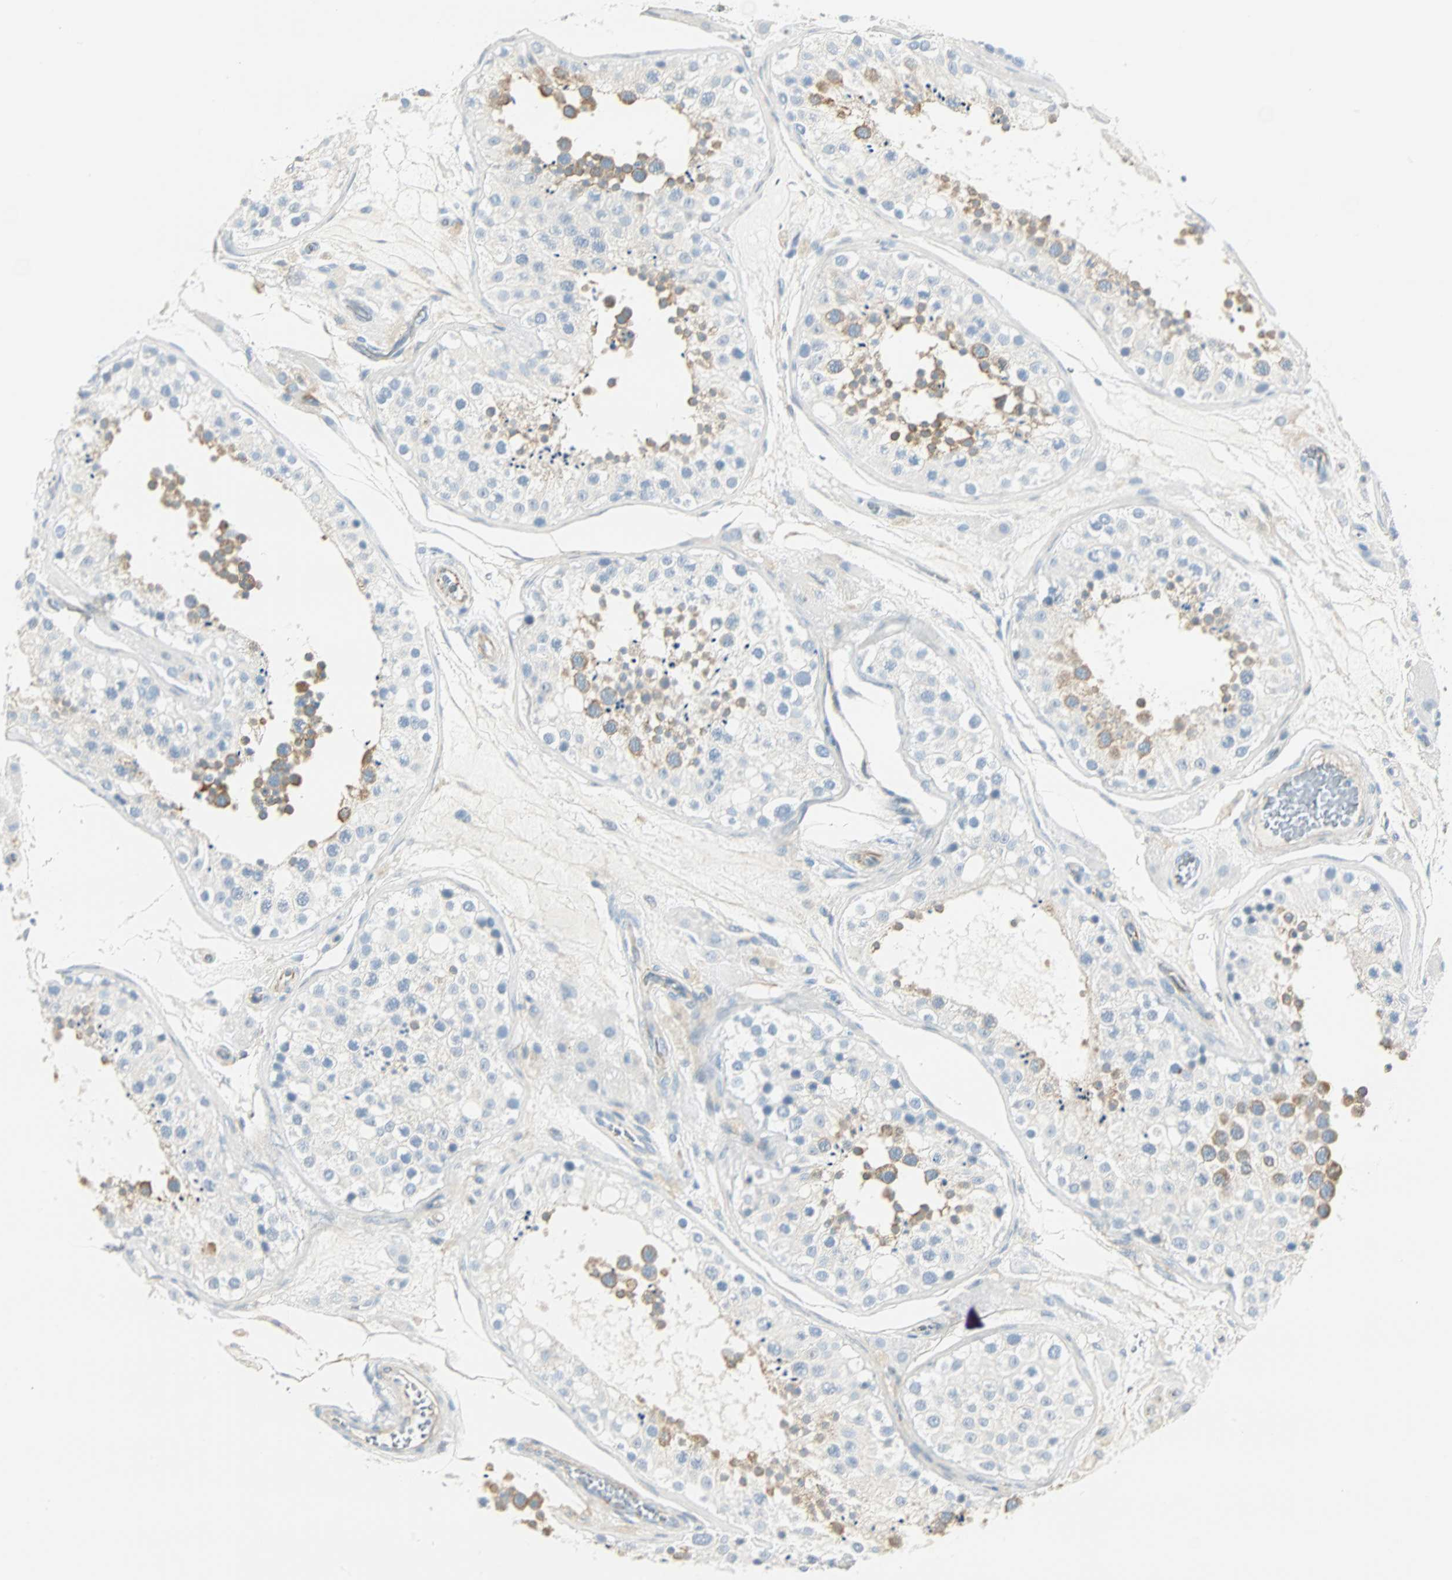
{"staining": {"intensity": "moderate", "quantity": "<25%", "location": "cytoplasmic/membranous"}, "tissue": "testis", "cell_type": "Cells in seminiferous ducts", "image_type": "normal", "snomed": [{"axis": "morphology", "description": "Normal tissue, NOS"}, {"axis": "topography", "description": "Testis"}], "caption": "Immunohistochemical staining of normal testis displays moderate cytoplasmic/membranous protein expression in about <25% of cells in seminiferous ducts. (DAB IHC with brightfield microscopy, high magnification).", "gene": "VPS9D1", "patient": {"sex": "male", "age": 26}}